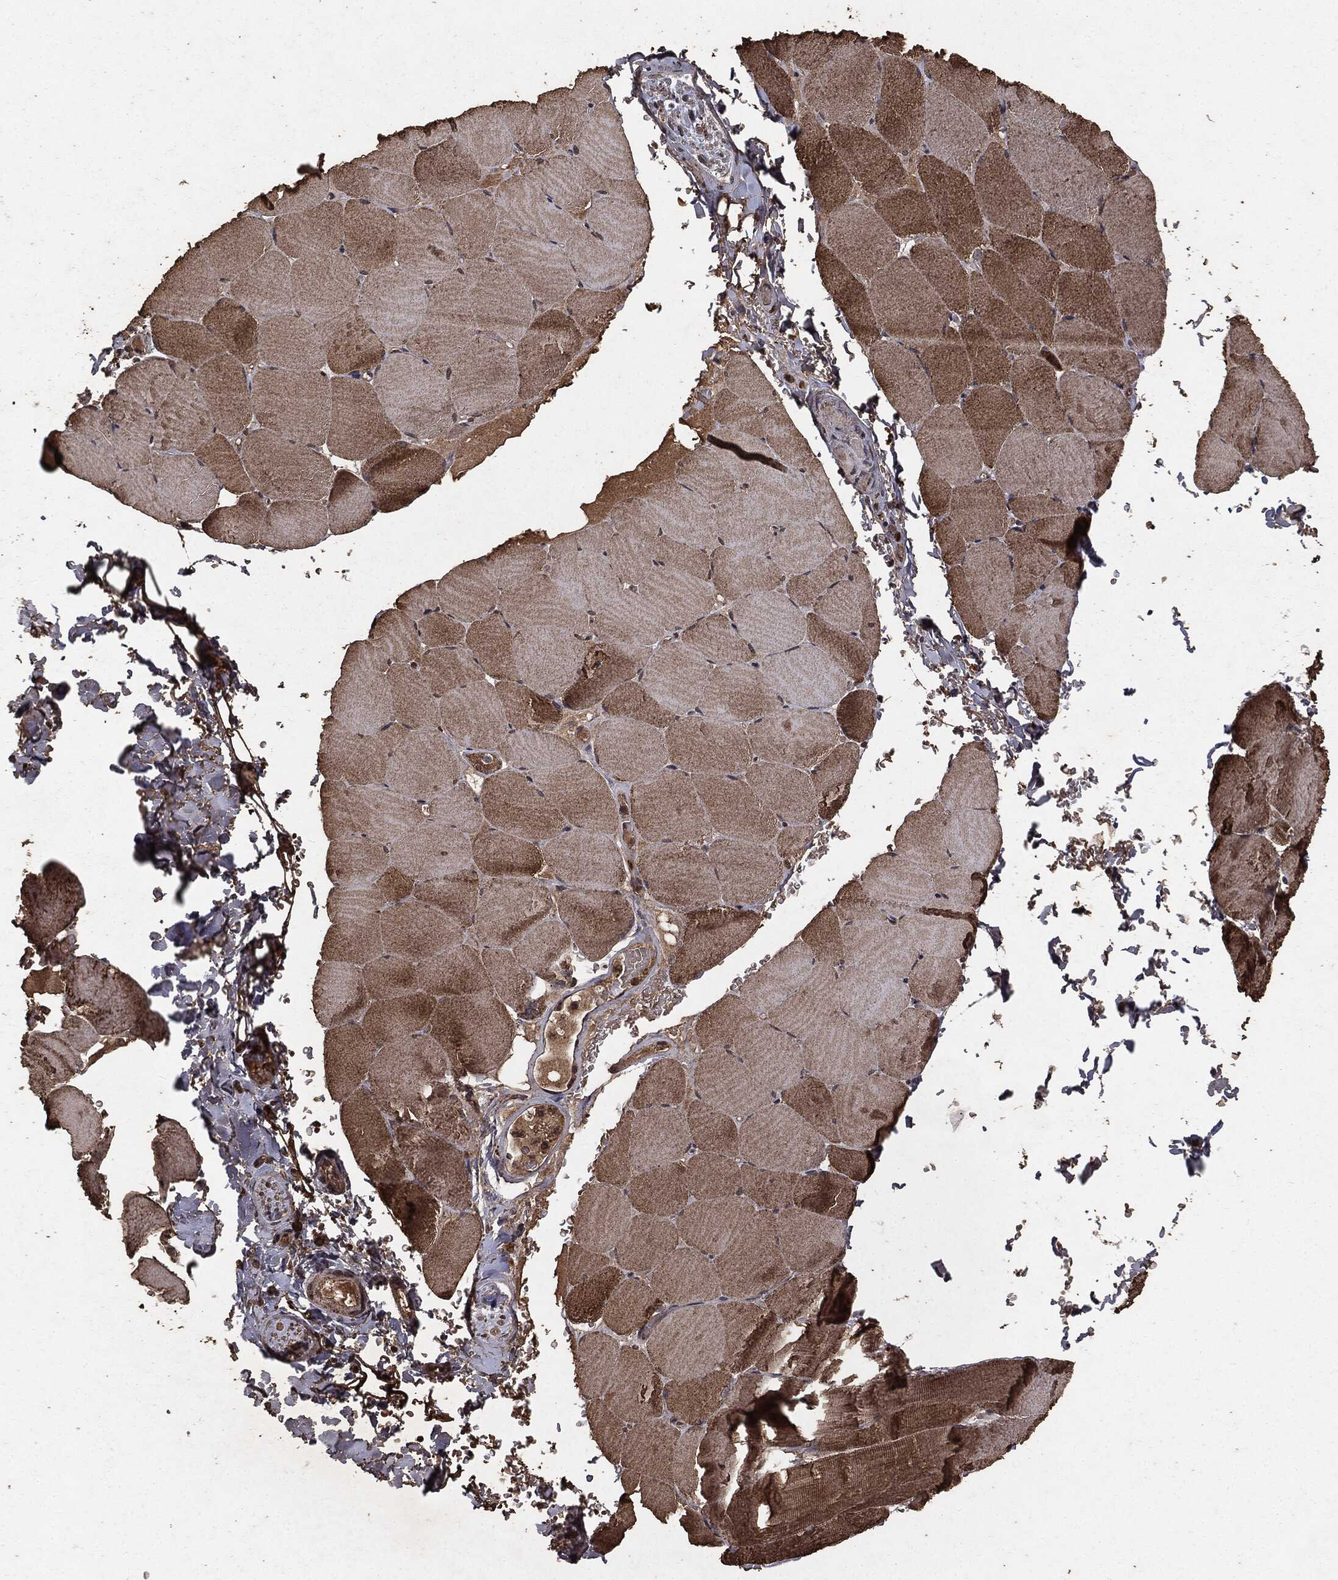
{"staining": {"intensity": "moderate", "quantity": "25%-75%", "location": "cytoplasmic/membranous"}, "tissue": "skeletal muscle", "cell_type": "Myocytes", "image_type": "normal", "snomed": [{"axis": "morphology", "description": "Normal tissue, NOS"}, {"axis": "topography", "description": "Skeletal muscle"}], "caption": "This micrograph shows immunohistochemistry staining of unremarkable human skeletal muscle, with medium moderate cytoplasmic/membranous positivity in about 25%-75% of myocytes.", "gene": "NME1", "patient": {"sex": "female", "age": 37}}